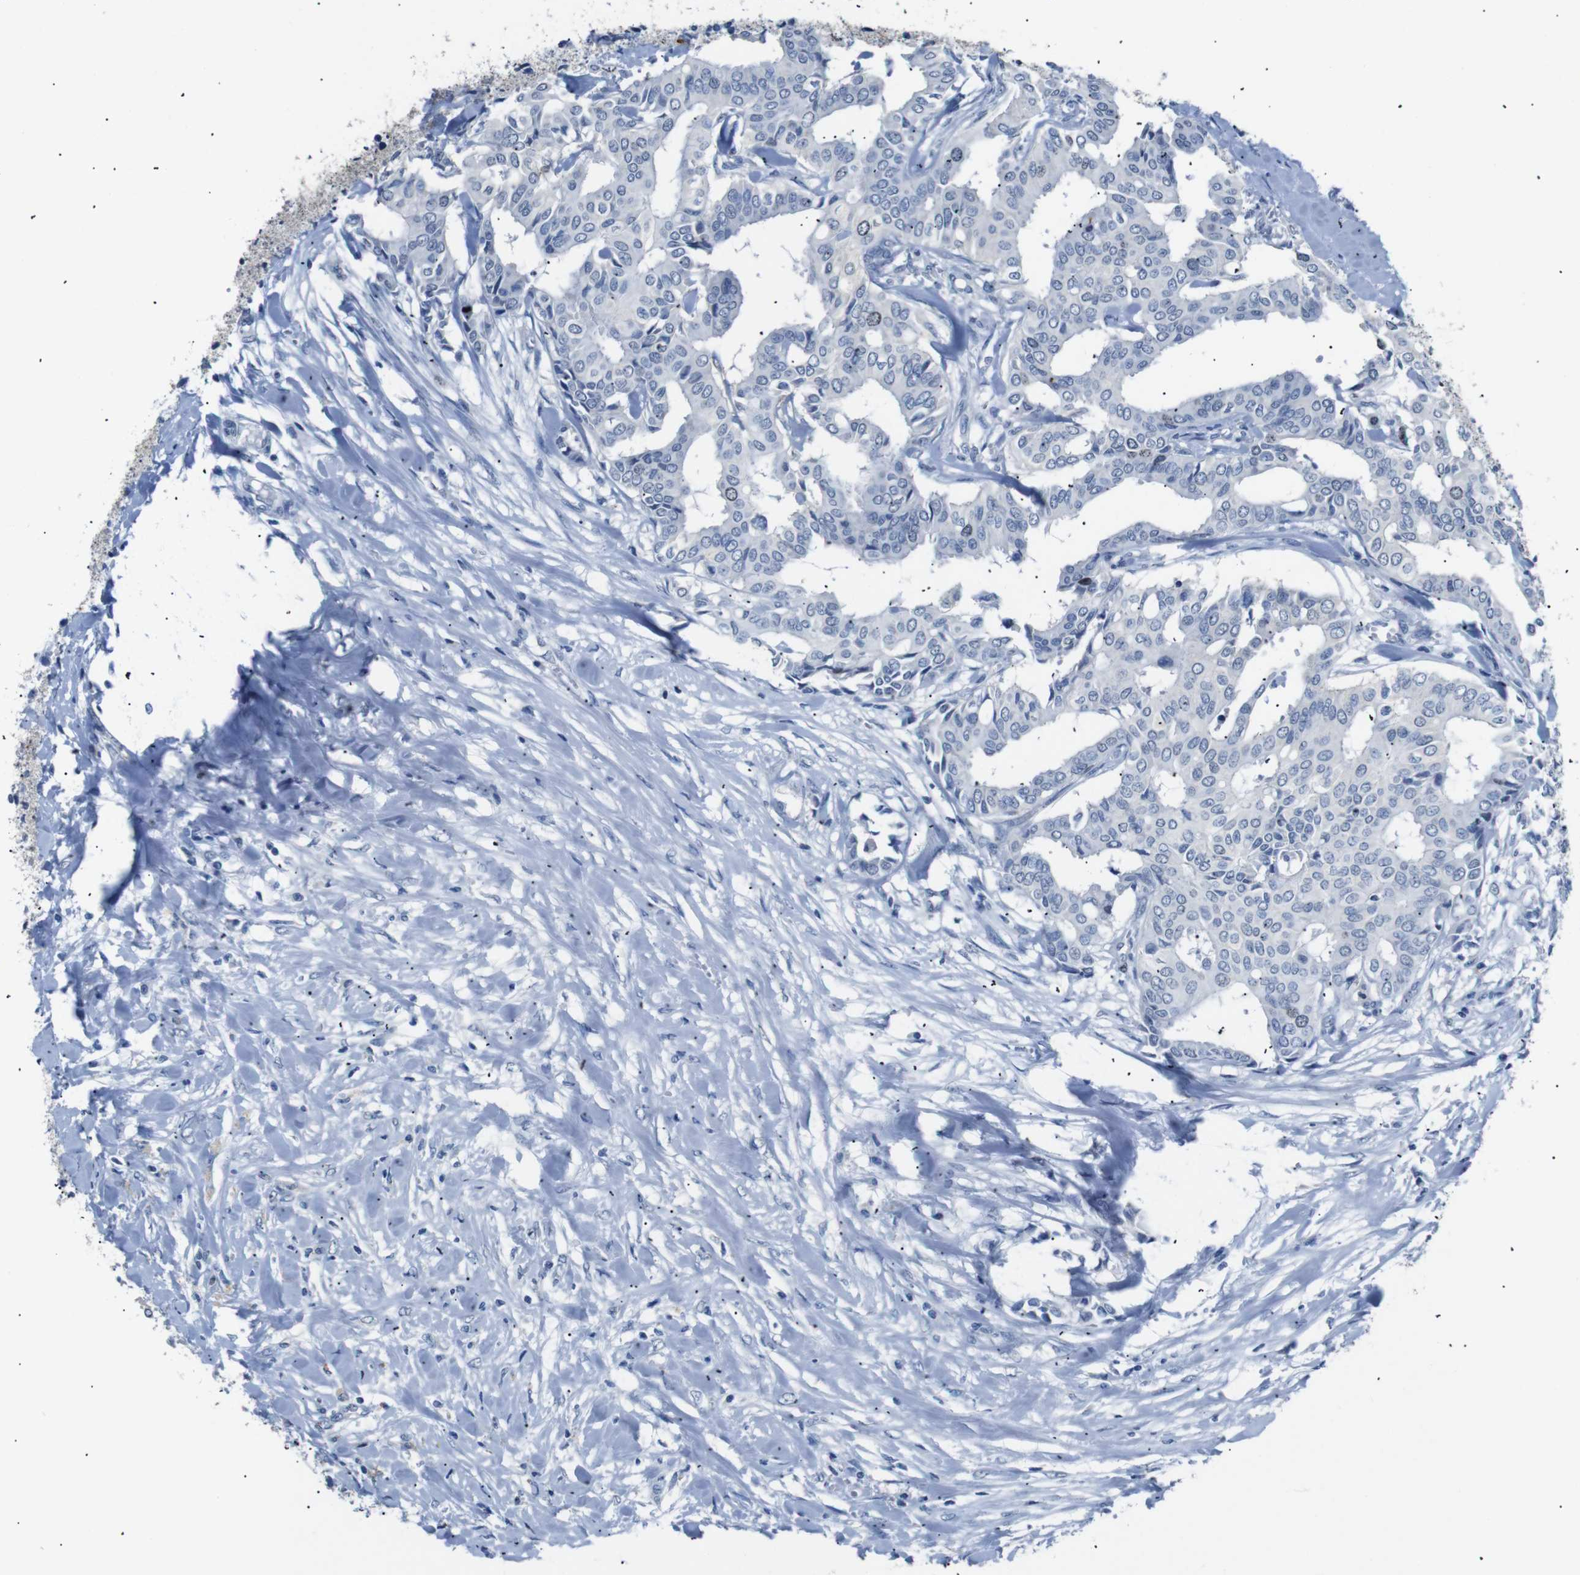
{"staining": {"intensity": "negative", "quantity": "none", "location": "none"}, "tissue": "head and neck cancer", "cell_type": "Tumor cells", "image_type": "cancer", "snomed": [{"axis": "morphology", "description": "Adenocarcinoma, NOS"}, {"axis": "topography", "description": "Salivary gland"}, {"axis": "topography", "description": "Head-Neck"}], "caption": "This is an IHC histopathology image of human head and neck cancer. There is no positivity in tumor cells.", "gene": "INCENP", "patient": {"sex": "female", "age": 59}}